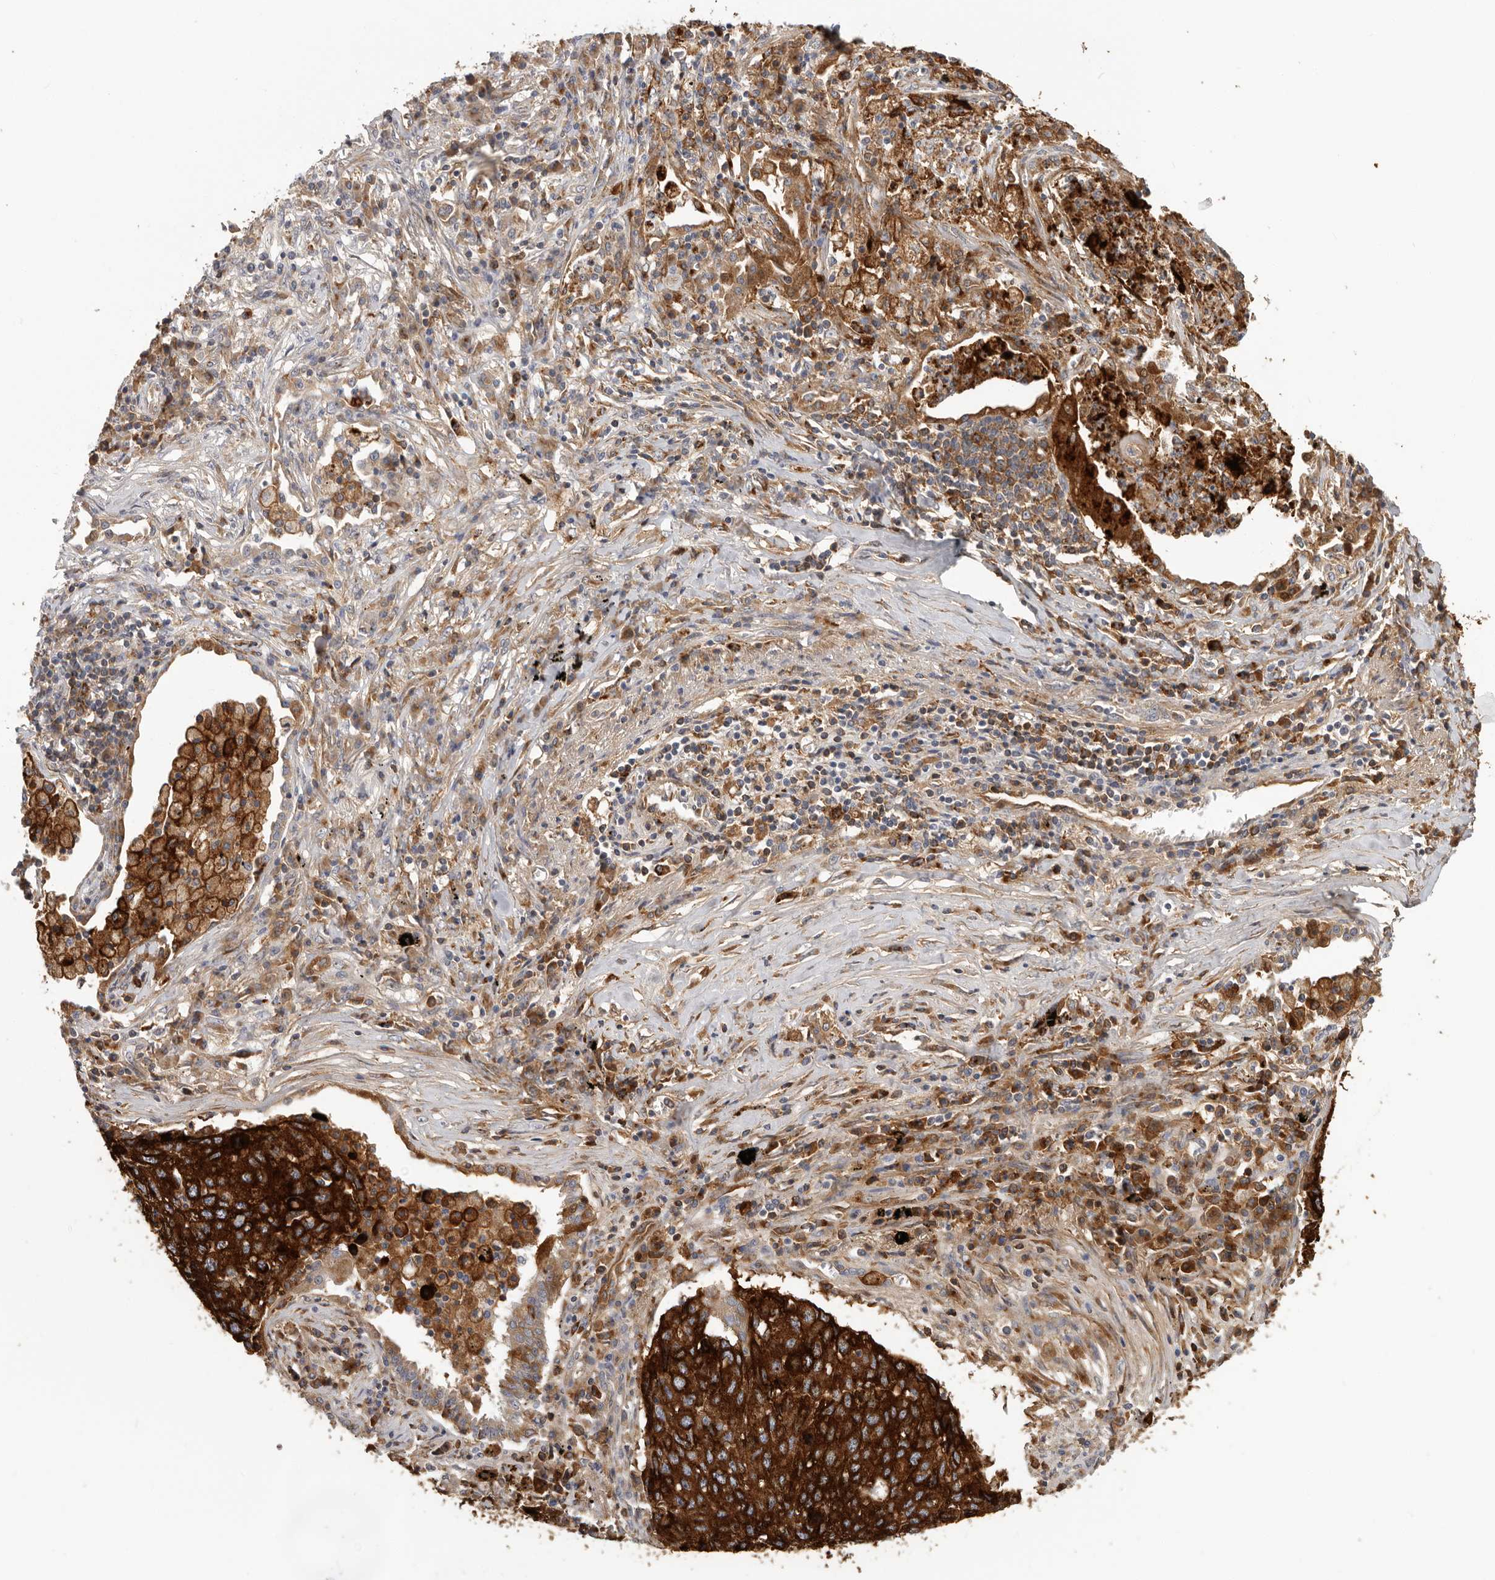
{"staining": {"intensity": "strong", "quantity": ">75%", "location": "cytoplasmic/membranous"}, "tissue": "lung cancer", "cell_type": "Tumor cells", "image_type": "cancer", "snomed": [{"axis": "morphology", "description": "Squamous cell carcinoma, NOS"}, {"axis": "topography", "description": "Lung"}], "caption": "DAB immunohistochemical staining of human lung cancer (squamous cell carcinoma) displays strong cytoplasmic/membranous protein staining in about >75% of tumor cells. (brown staining indicates protein expression, while blue staining denotes nuclei).", "gene": "TFRC", "patient": {"sex": "female", "age": 63}}